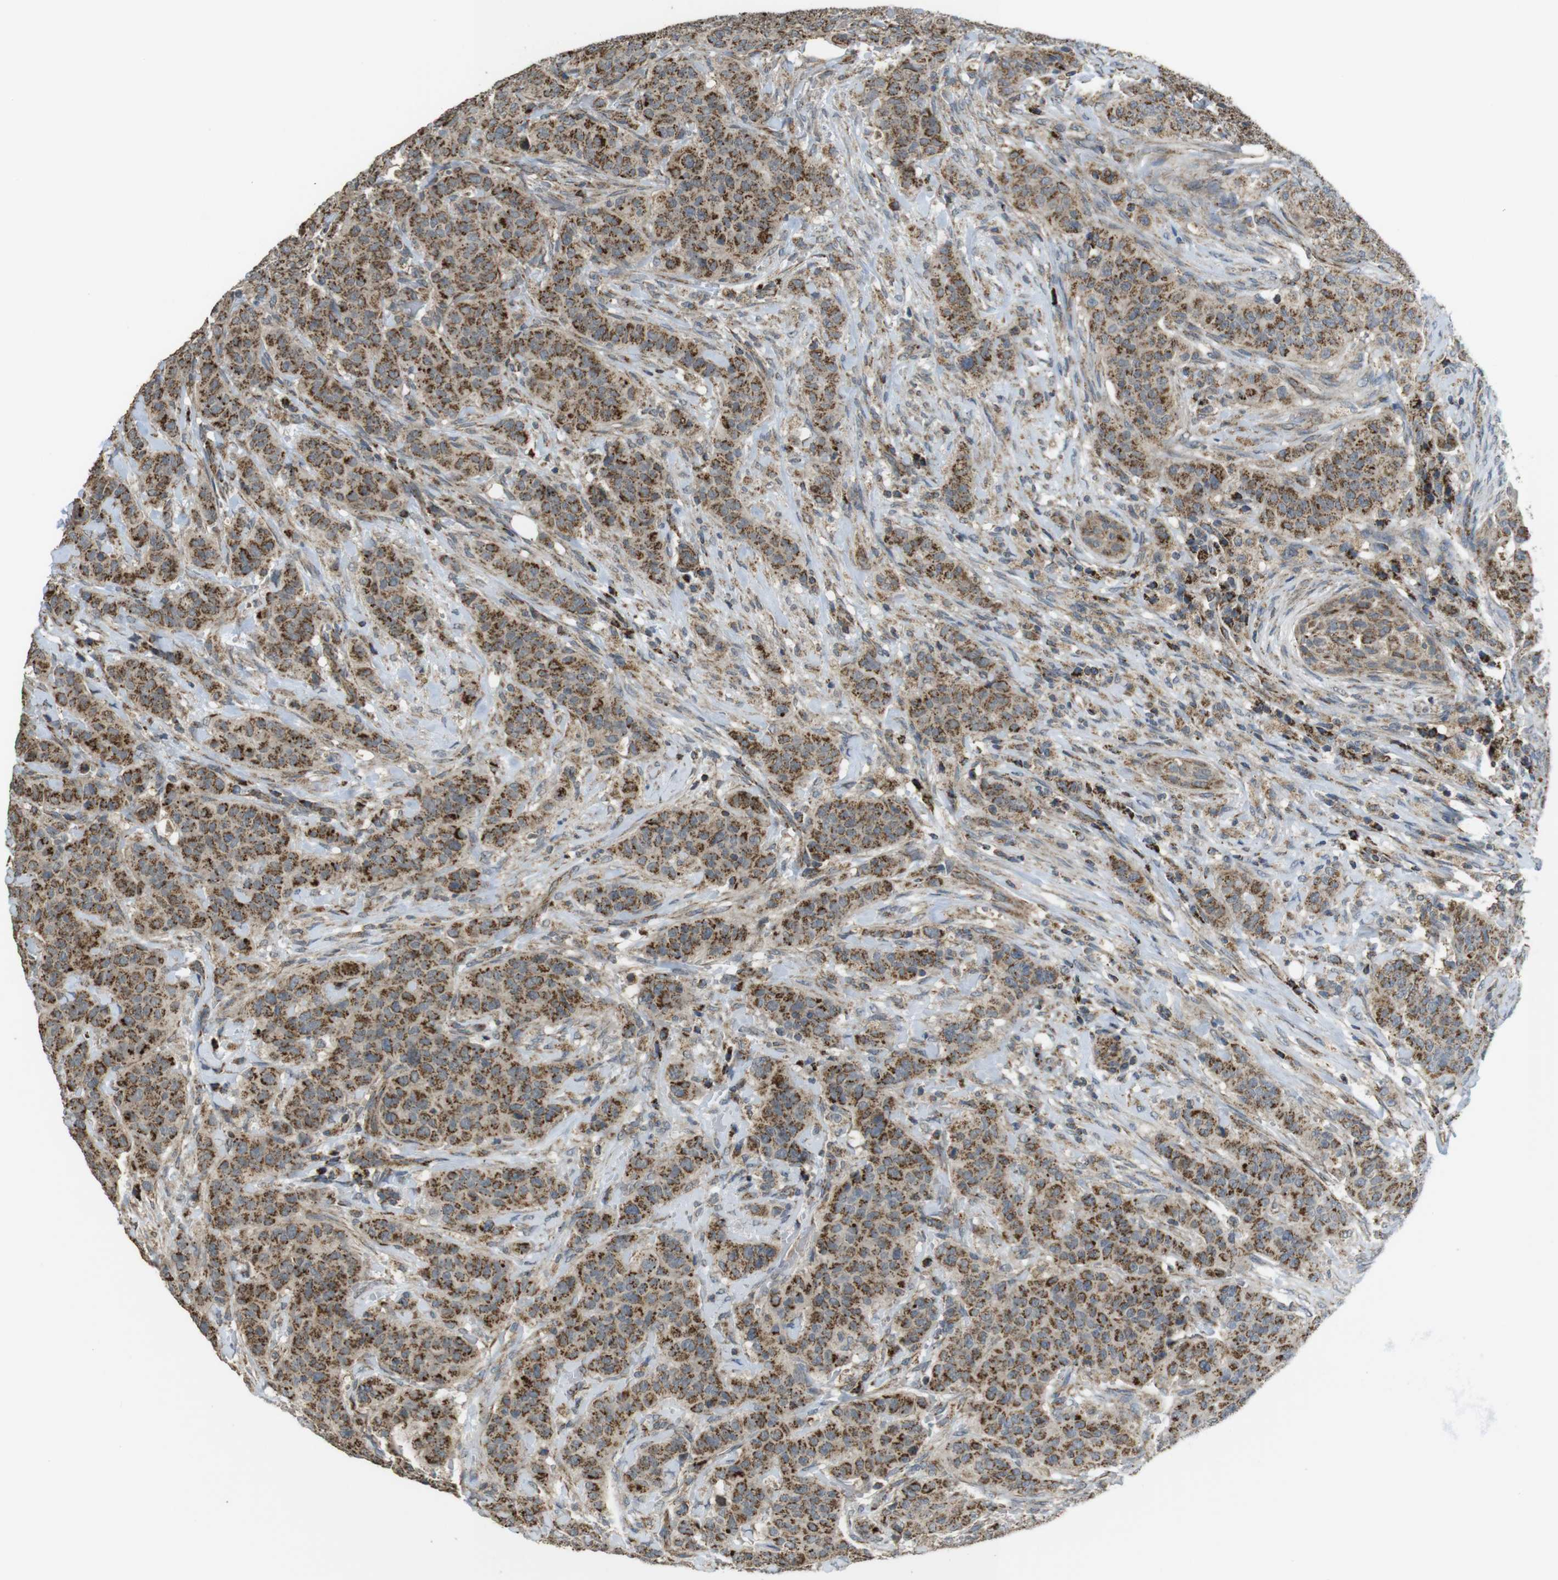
{"staining": {"intensity": "moderate", "quantity": ">75%", "location": "cytoplasmic/membranous"}, "tissue": "breast cancer", "cell_type": "Tumor cells", "image_type": "cancer", "snomed": [{"axis": "morphology", "description": "Normal tissue, NOS"}, {"axis": "morphology", "description": "Duct carcinoma"}, {"axis": "topography", "description": "Breast"}], "caption": "Immunohistochemistry of breast cancer (intraductal carcinoma) exhibits medium levels of moderate cytoplasmic/membranous positivity in approximately >75% of tumor cells.", "gene": "CALHM2", "patient": {"sex": "female", "age": 40}}